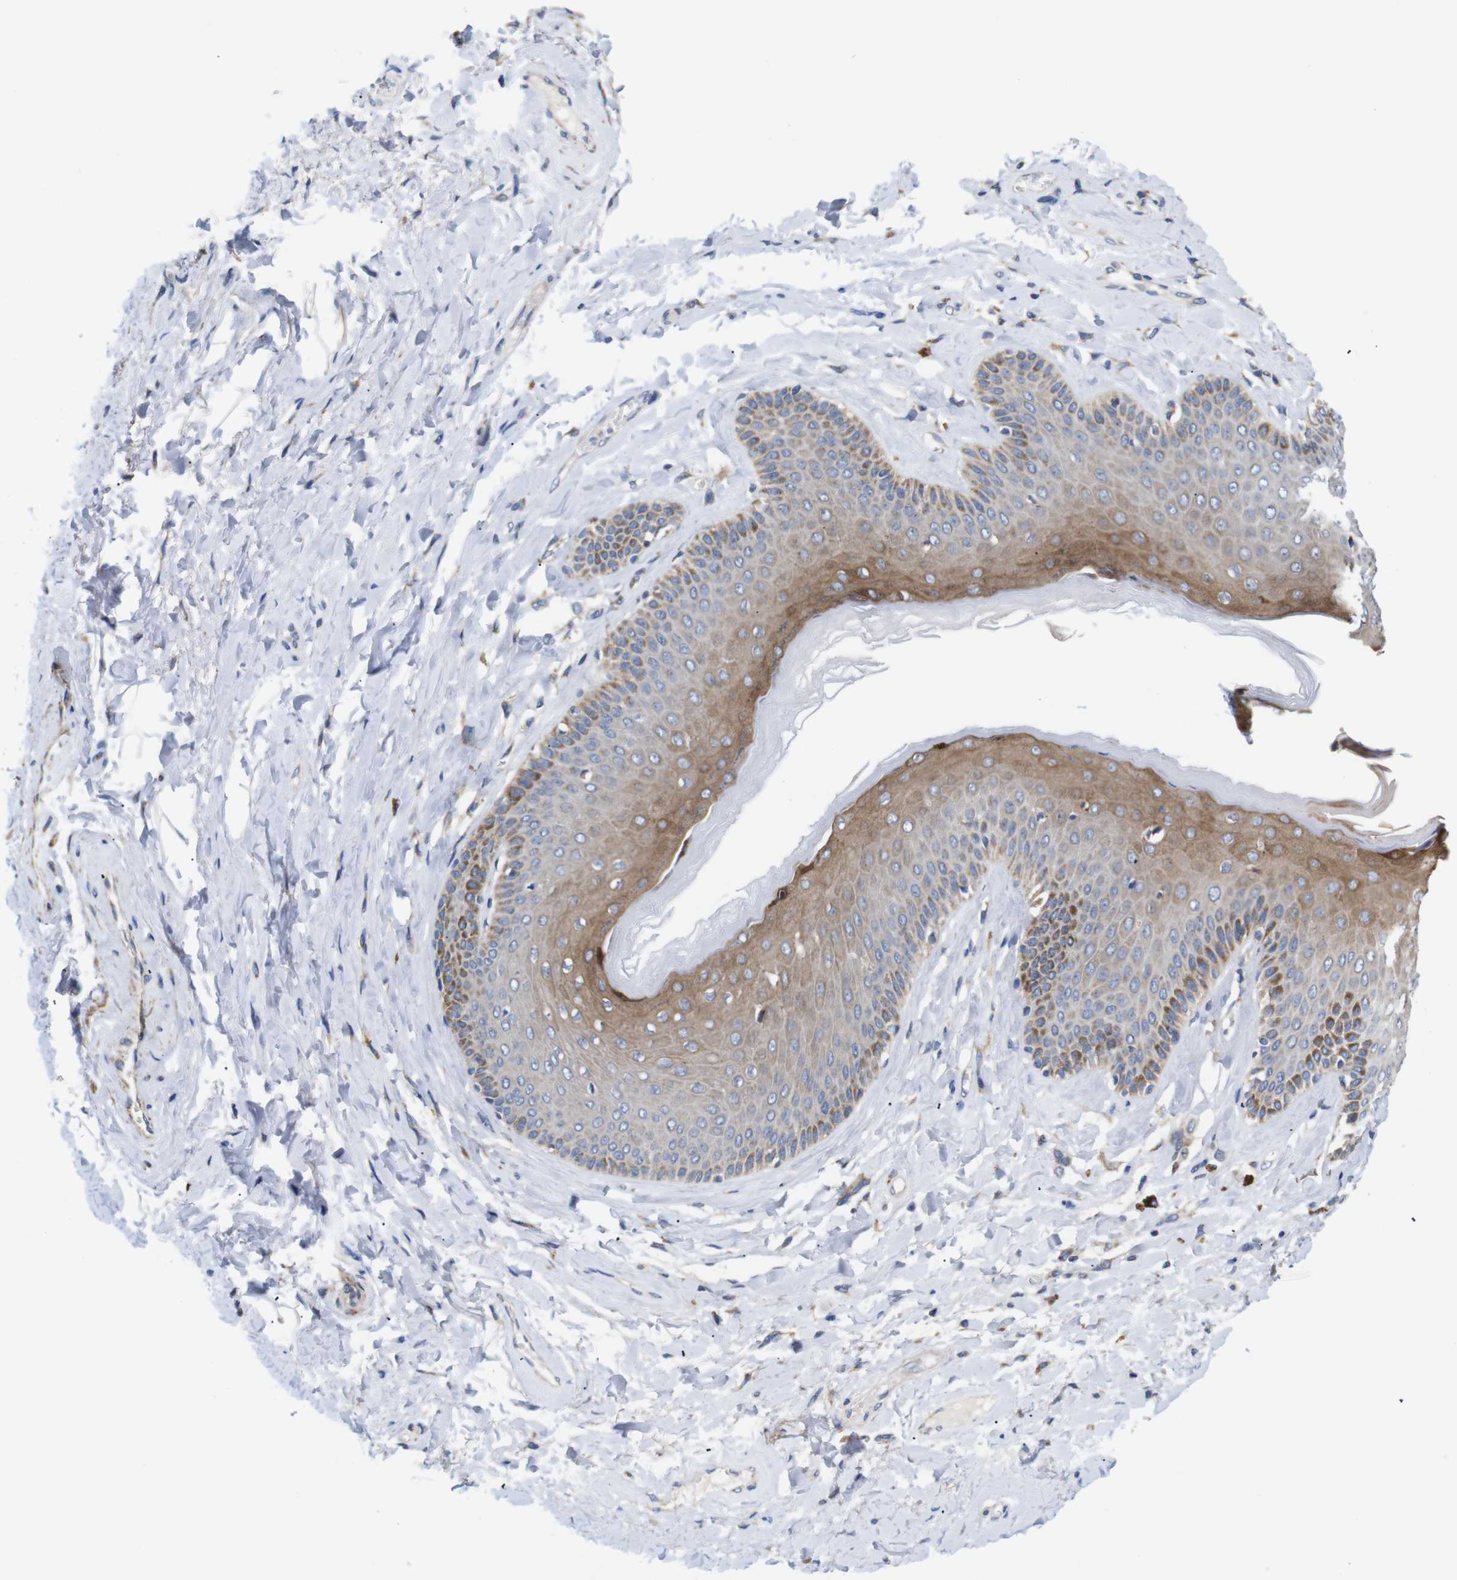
{"staining": {"intensity": "moderate", "quantity": "25%-75%", "location": "cytoplasmic/membranous"}, "tissue": "skin", "cell_type": "Epidermal cells", "image_type": "normal", "snomed": [{"axis": "morphology", "description": "Normal tissue, NOS"}, {"axis": "topography", "description": "Anal"}], "caption": "High-power microscopy captured an immunohistochemistry photomicrograph of normal skin, revealing moderate cytoplasmic/membranous staining in about 25%-75% of epidermal cells.", "gene": "LRRC55", "patient": {"sex": "male", "age": 69}}